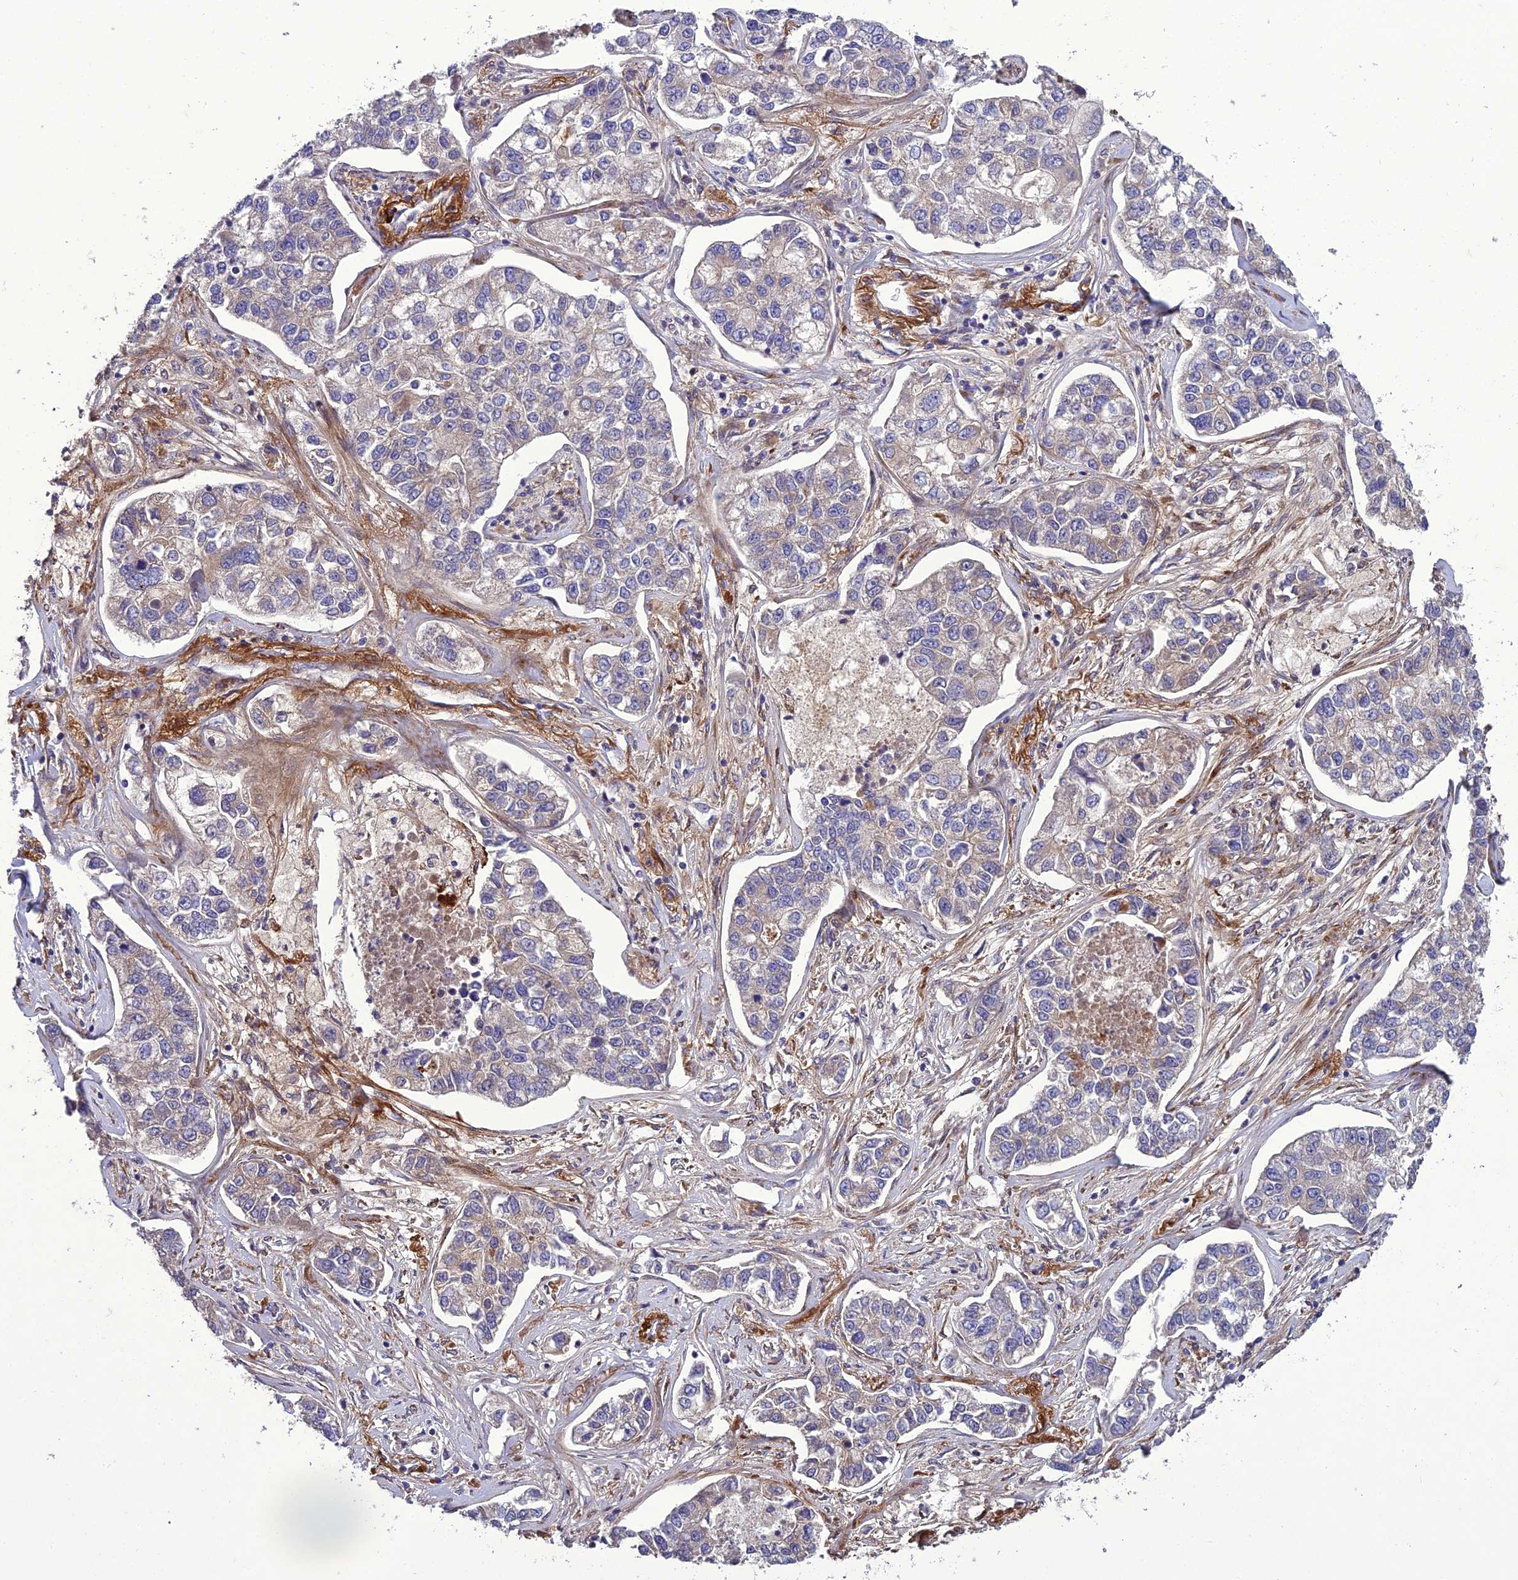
{"staining": {"intensity": "weak", "quantity": "<25%", "location": "cytoplasmic/membranous"}, "tissue": "lung cancer", "cell_type": "Tumor cells", "image_type": "cancer", "snomed": [{"axis": "morphology", "description": "Adenocarcinoma, NOS"}, {"axis": "topography", "description": "Lung"}], "caption": "Tumor cells show no significant protein positivity in lung adenocarcinoma. (DAB (3,3'-diaminobenzidine) IHC visualized using brightfield microscopy, high magnification).", "gene": "ADIPOR2", "patient": {"sex": "male", "age": 49}}